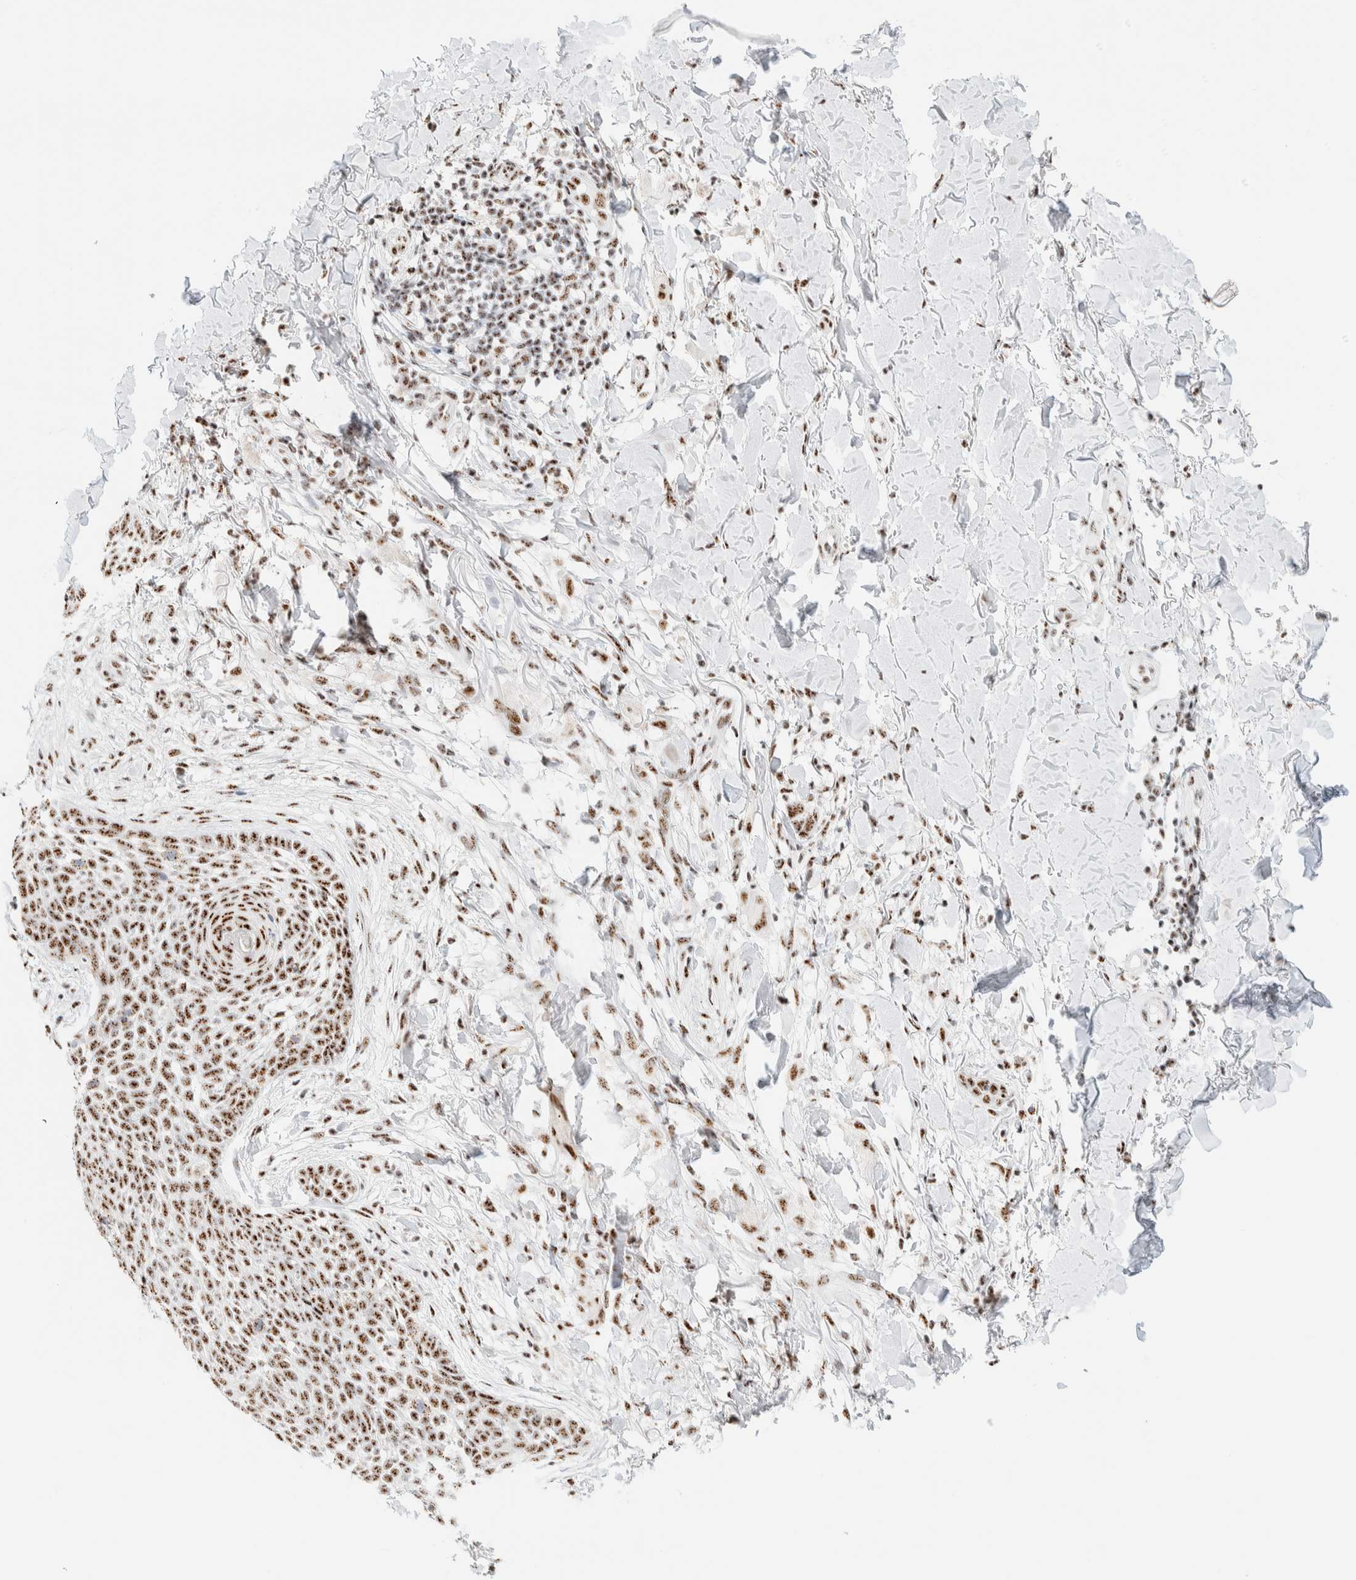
{"staining": {"intensity": "moderate", "quantity": ">75%", "location": "nuclear"}, "tissue": "skin cancer", "cell_type": "Tumor cells", "image_type": "cancer", "snomed": [{"axis": "morphology", "description": "Normal tissue, NOS"}, {"axis": "morphology", "description": "Basal cell carcinoma"}, {"axis": "topography", "description": "Skin"}], "caption": "Protein staining by immunohistochemistry (IHC) shows moderate nuclear expression in approximately >75% of tumor cells in basal cell carcinoma (skin).", "gene": "SON", "patient": {"sex": "male", "age": 67}}